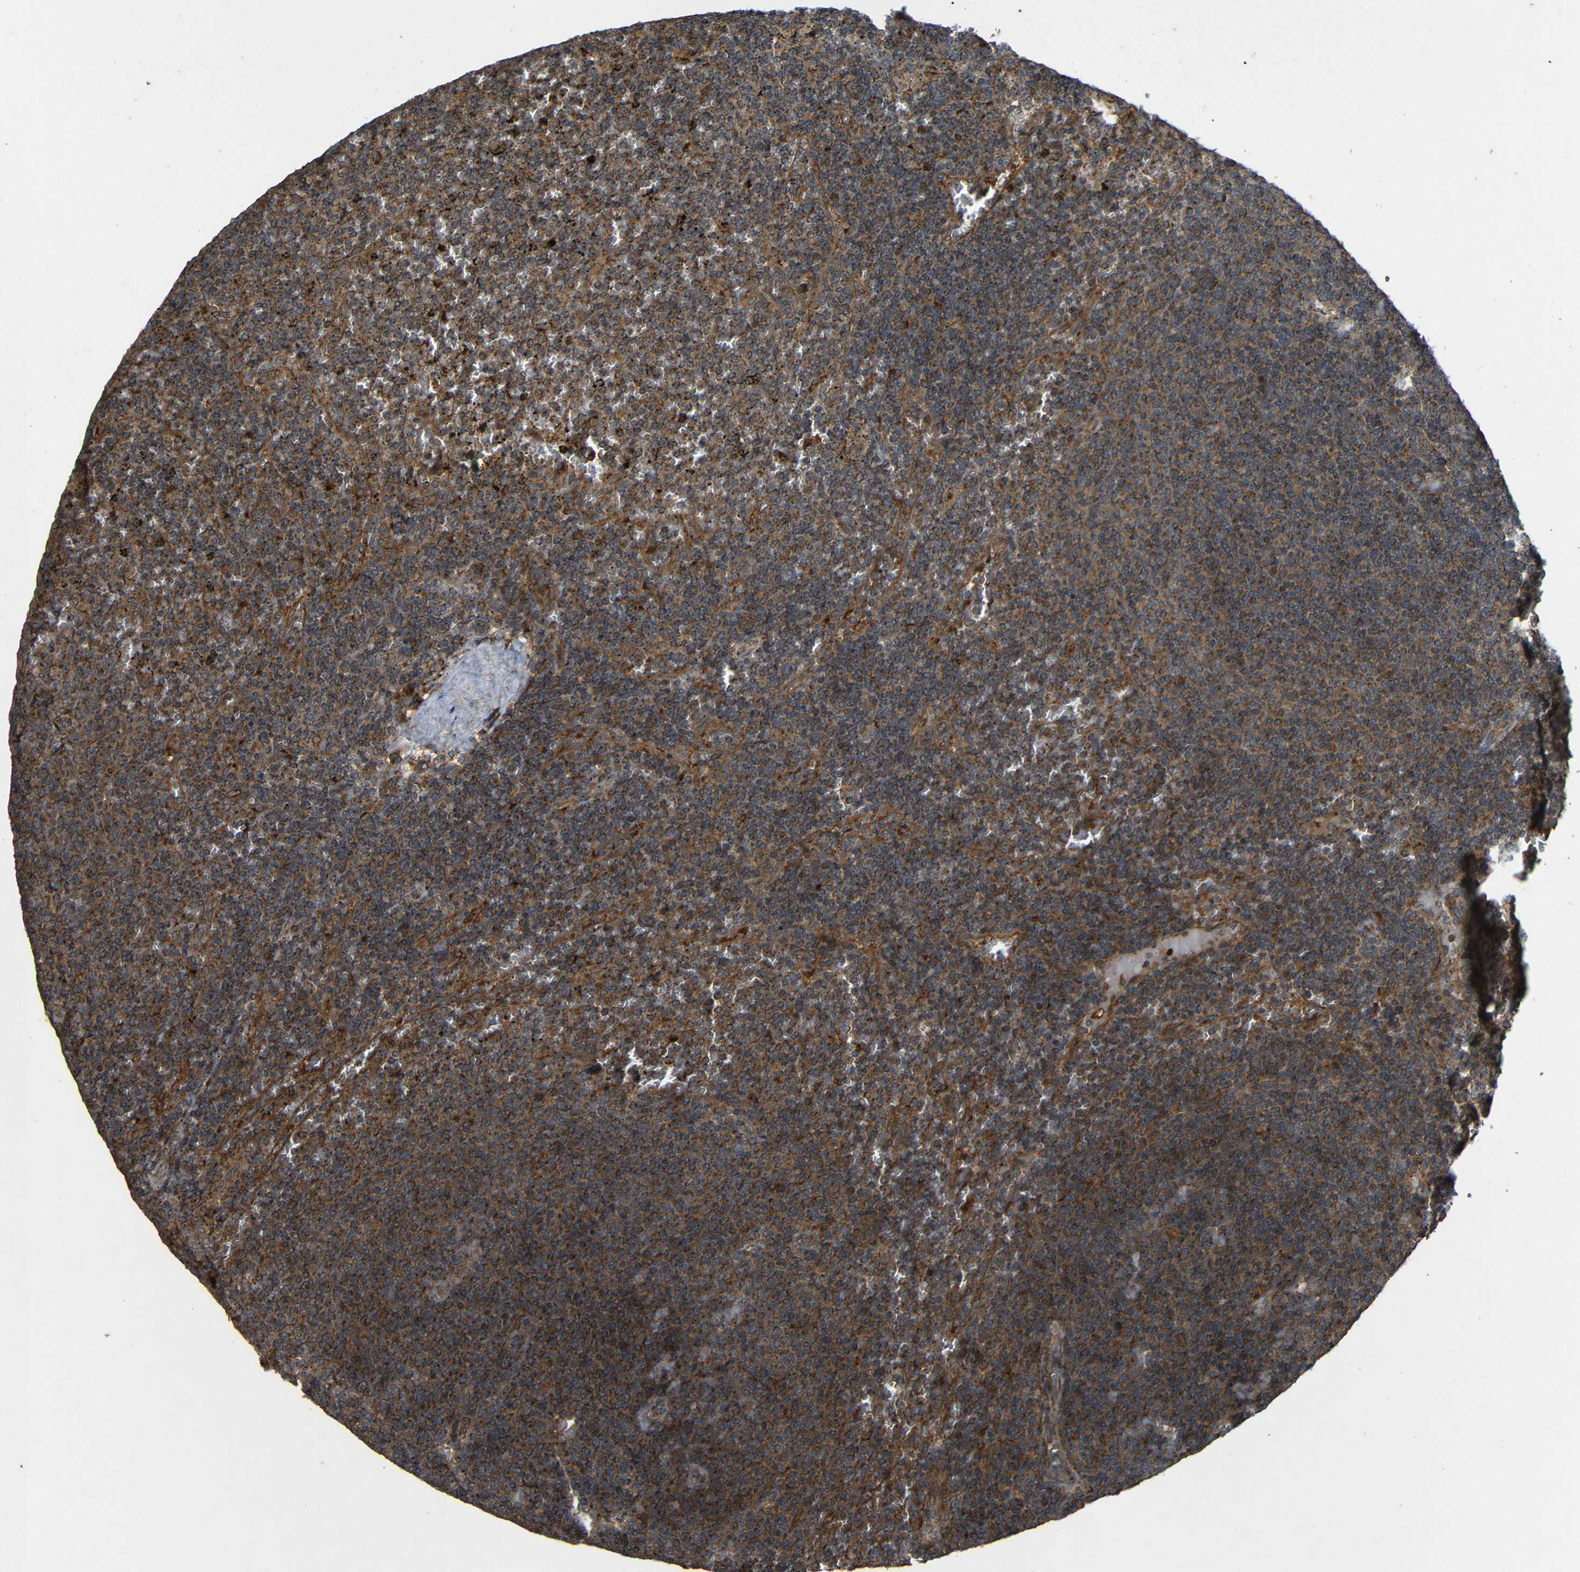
{"staining": {"intensity": "strong", "quantity": ">75%", "location": "cytoplasmic/membranous"}, "tissue": "lymphoma", "cell_type": "Tumor cells", "image_type": "cancer", "snomed": [{"axis": "morphology", "description": "Malignant lymphoma, non-Hodgkin's type, Low grade"}, {"axis": "topography", "description": "Spleen"}], "caption": "Low-grade malignant lymphoma, non-Hodgkin's type tissue demonstrates strong cytoplasmic/membranous staining in approximately >75% of tumor cells, visualized by immunohistochemistry.", "gene": "C1GALT1", "patient": {"sex": "female", "age": 50}}